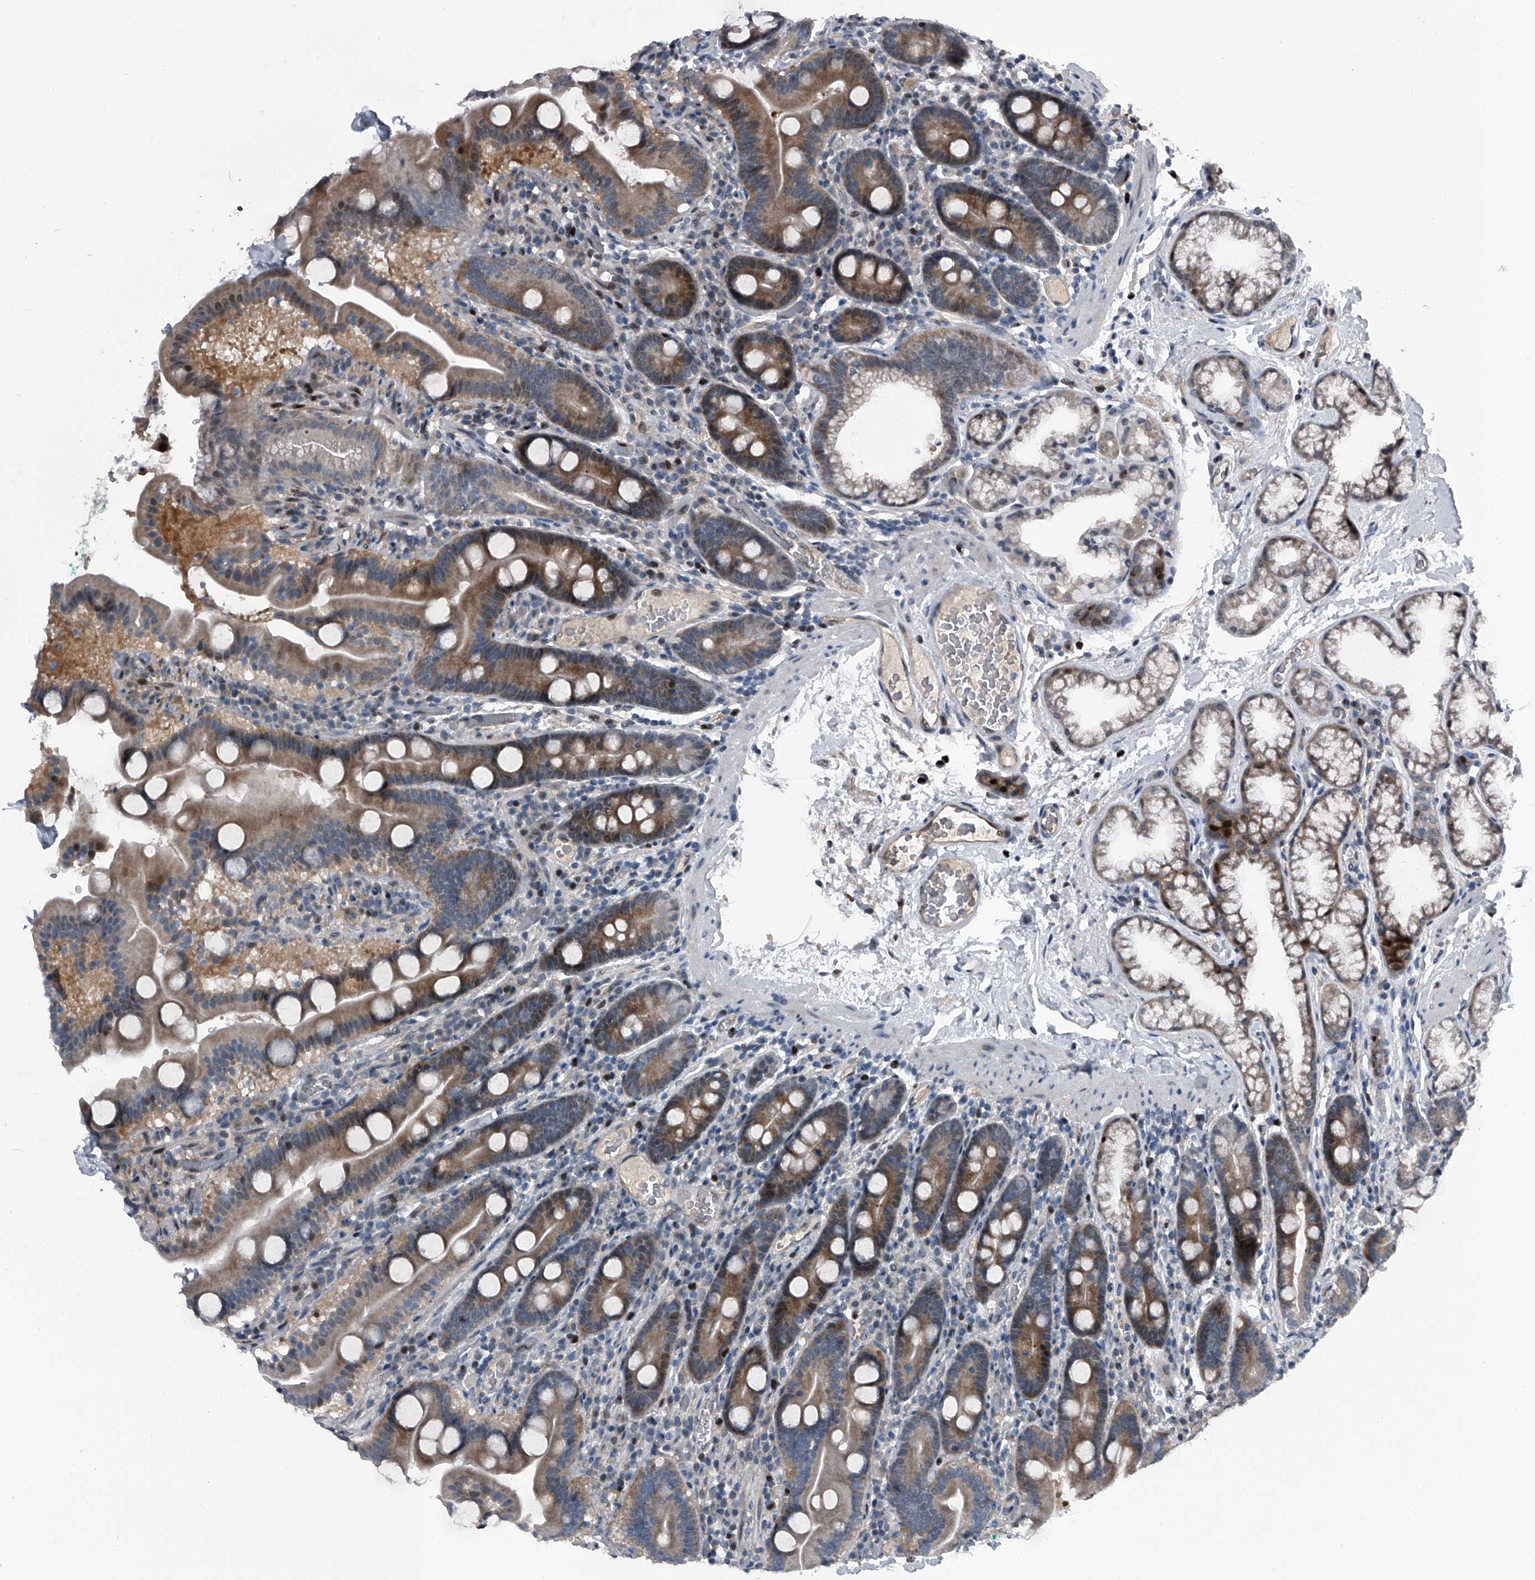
{"staining": {"intensity": "moderate", "quantity": "25%-75%", "location": "cytoplasmic/membranous"}, "tissue": "duodenum", "cell_type": "Glandular cells", "image_type": "normal", "snomed": [{"axis": "morphology", "description": "Normal tissue, NOS"}, {"axis": "topography", "description": "Duodenum"}], "caption": "Immunohistochemistry photomicrograph of normal duodenum: human duodenum stained using immunohistochemistry exhibits medium levels of moderate protein expression localized specifically in the cytoplasmic/membranous of glandular cells, appearing as a cytoplasmic/membranous brown color.", "gene": "ELK4", "patient": {"sex": "male", "age": 55}}